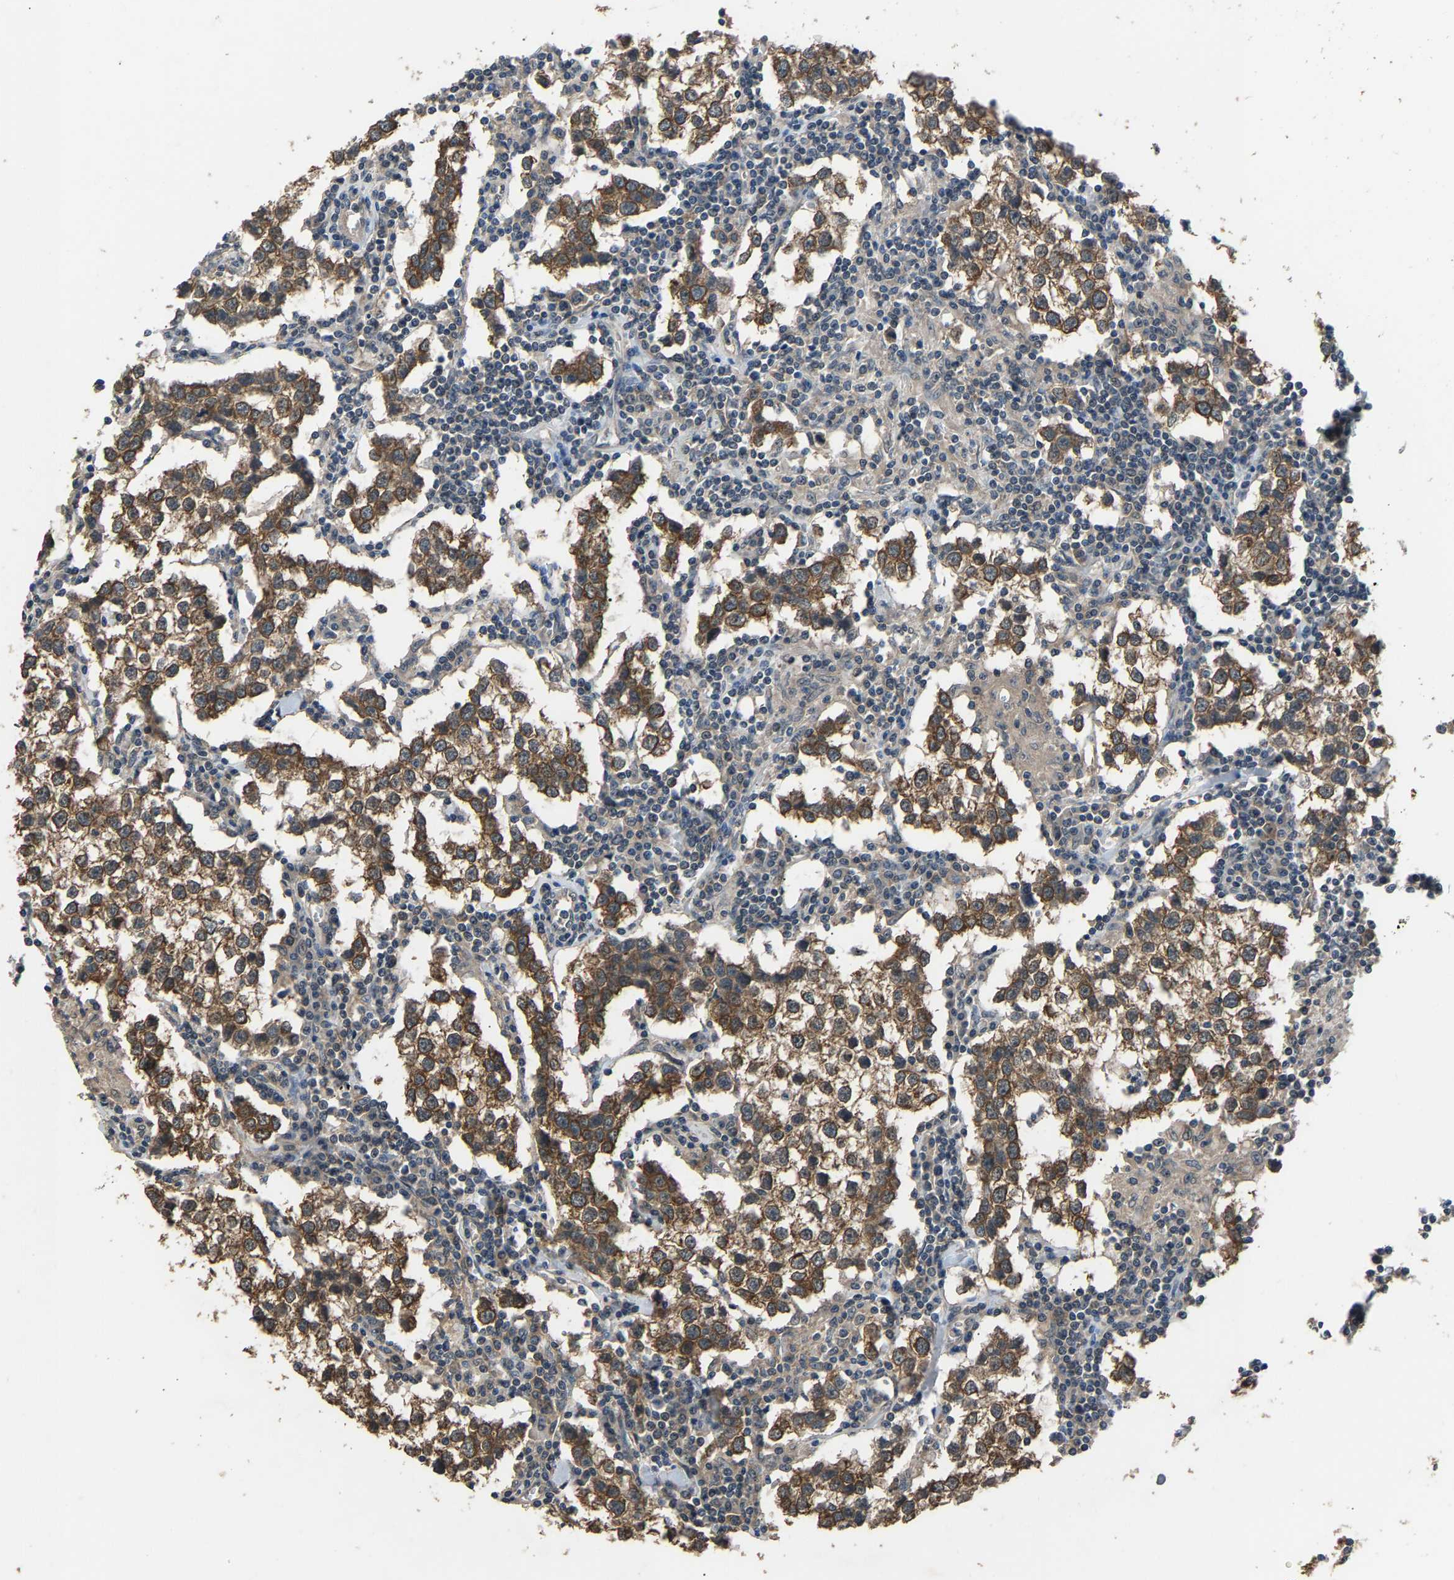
{"staining": {"intensity": "moderate", "quantity": ">75%", "location": "cytoplasmic/membranous"}, "tissue": "testis cancer", "cell_type": "Tumor cells", "image_type": "cancer", "snomed": [{"axis": "morphology", "description": "Seminoma, NOS"}, {"axis": "morphology", "description": "Carcinoma, Embryonal, NOS"}, {"axis": "topography", "description": "Testis"}], "caption": "There is medium levels of moderate cytoplasmic/membranous positivity in tumor cells of testis embryonal carcinoma, as demonstrated by immunohistochemical staining (brown color).", "gene": "ABCC9", "patient": {"sex": "male", "age": 36}}